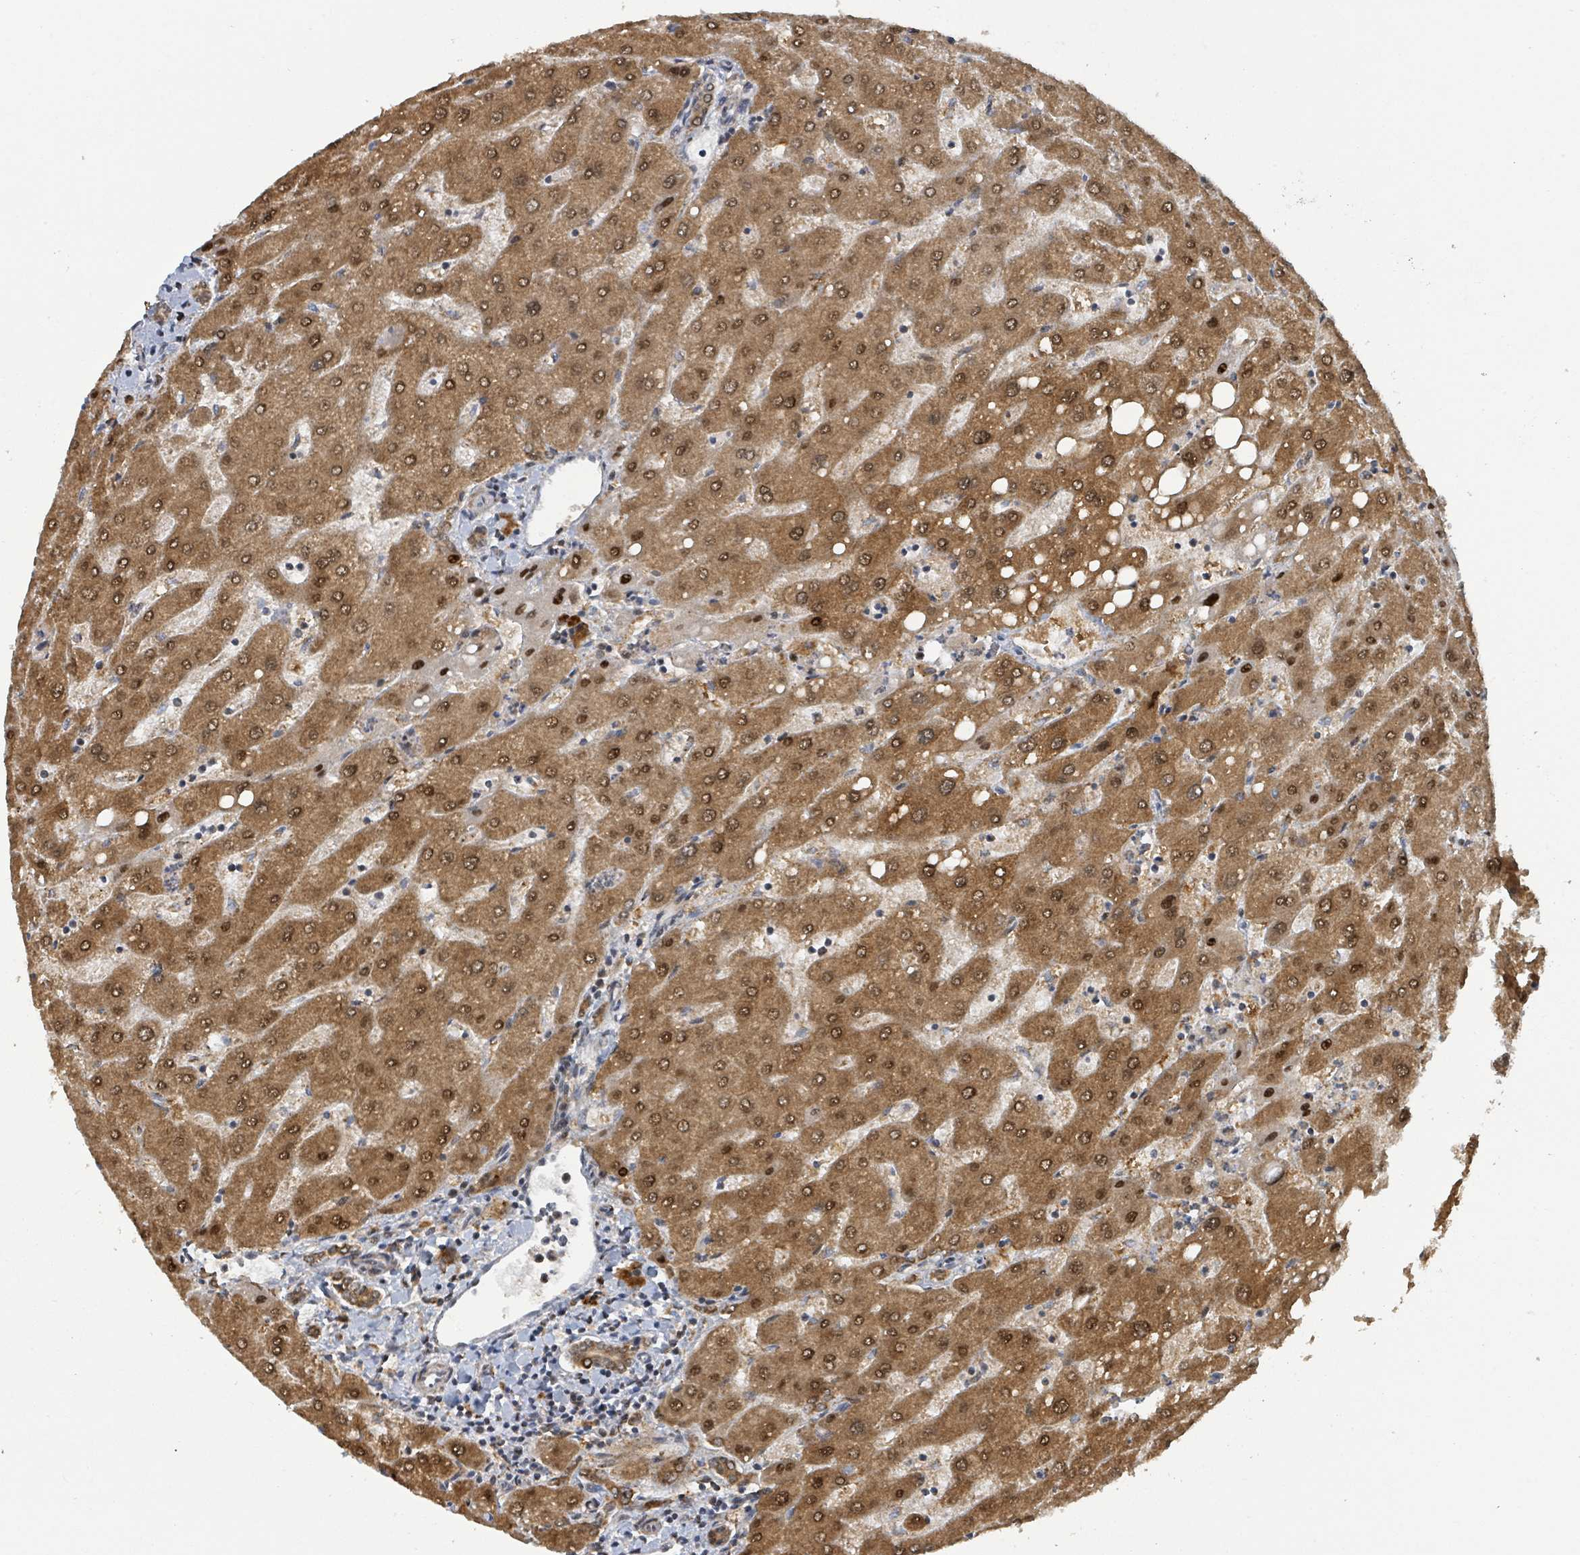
{"staining": {"intensity": "moderate", "quantity": ">75%", "location": "cytoplasmic/membranous,nuclear"}, "tissue": "liver", "cell_type": "Cholangiocytes", "image_type": "normal", "snomed": [{"axis": "morphology", "description": "Normal tissue, NOS"}, {"axis": "topography", "description": "Liver"}], "caption": "Immunohistochemistry of normal liver shows medium levels of moderate cytoplasmic/membranous,nuclear expression in about >75% of cholangiocytes.", "gene": "PSMB7", "patient": {"sex": "male", "age": 67}}